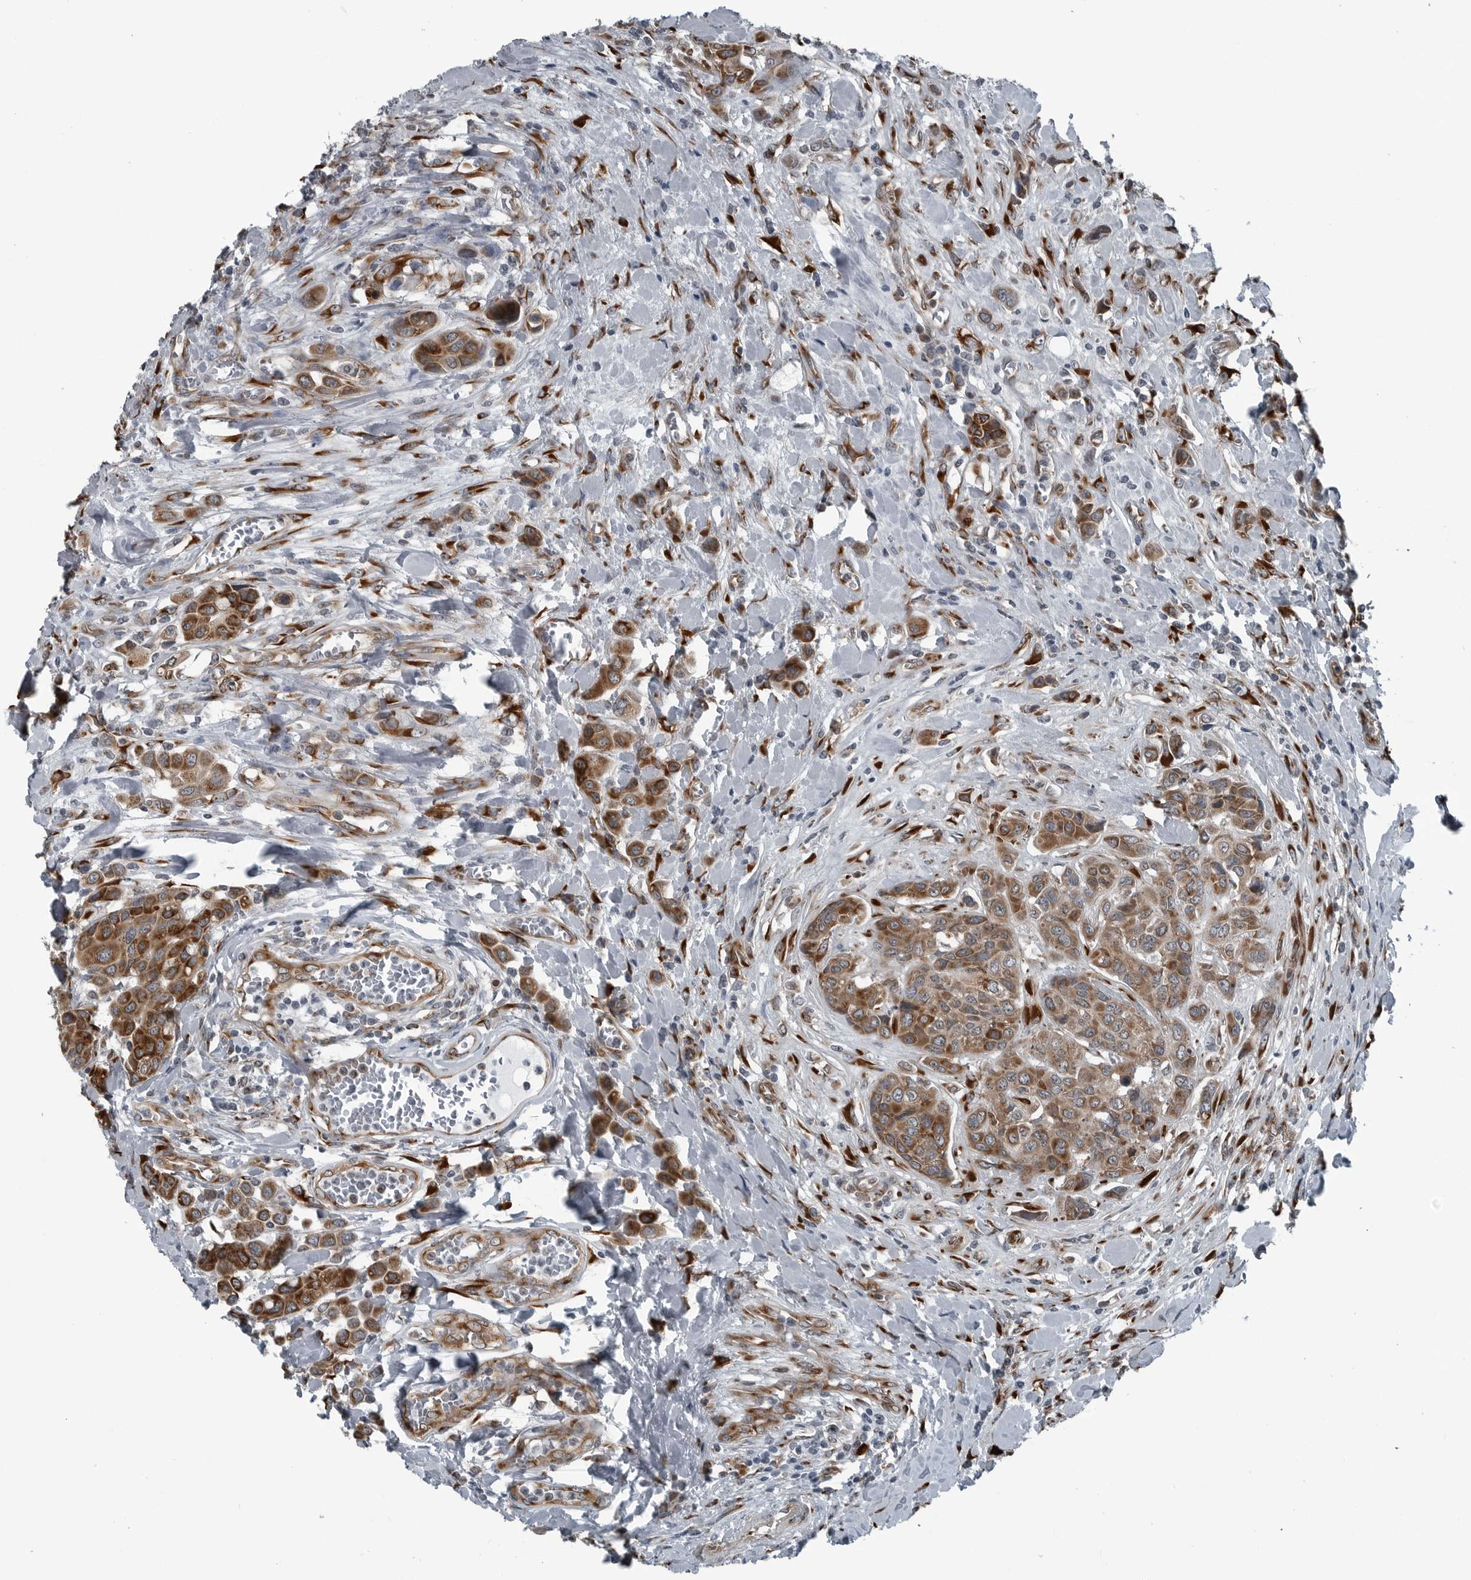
{"staining": {"intensity": "strong", "quantity": ">75%", "location": "cytoplasmic/membranous"}, "tissue": "urothelial cancer", "cell_type": "Tumor cells", "image_type": "cancer", "snomed": [{"axis": "morphology", "description": "Urothelial carcinoma, High grade"}, {"axis": "topography", "description": "Urinary bladder"}], "caption": "Immunohistochemical staining of human high-grade urothelial carcinoma shows high levels of strong cytoplasmic/membranous protein positivity in approximately >75% of tumor cells.", "gene": "CEP85", "patient": {"sex": "male", "age": 50}}